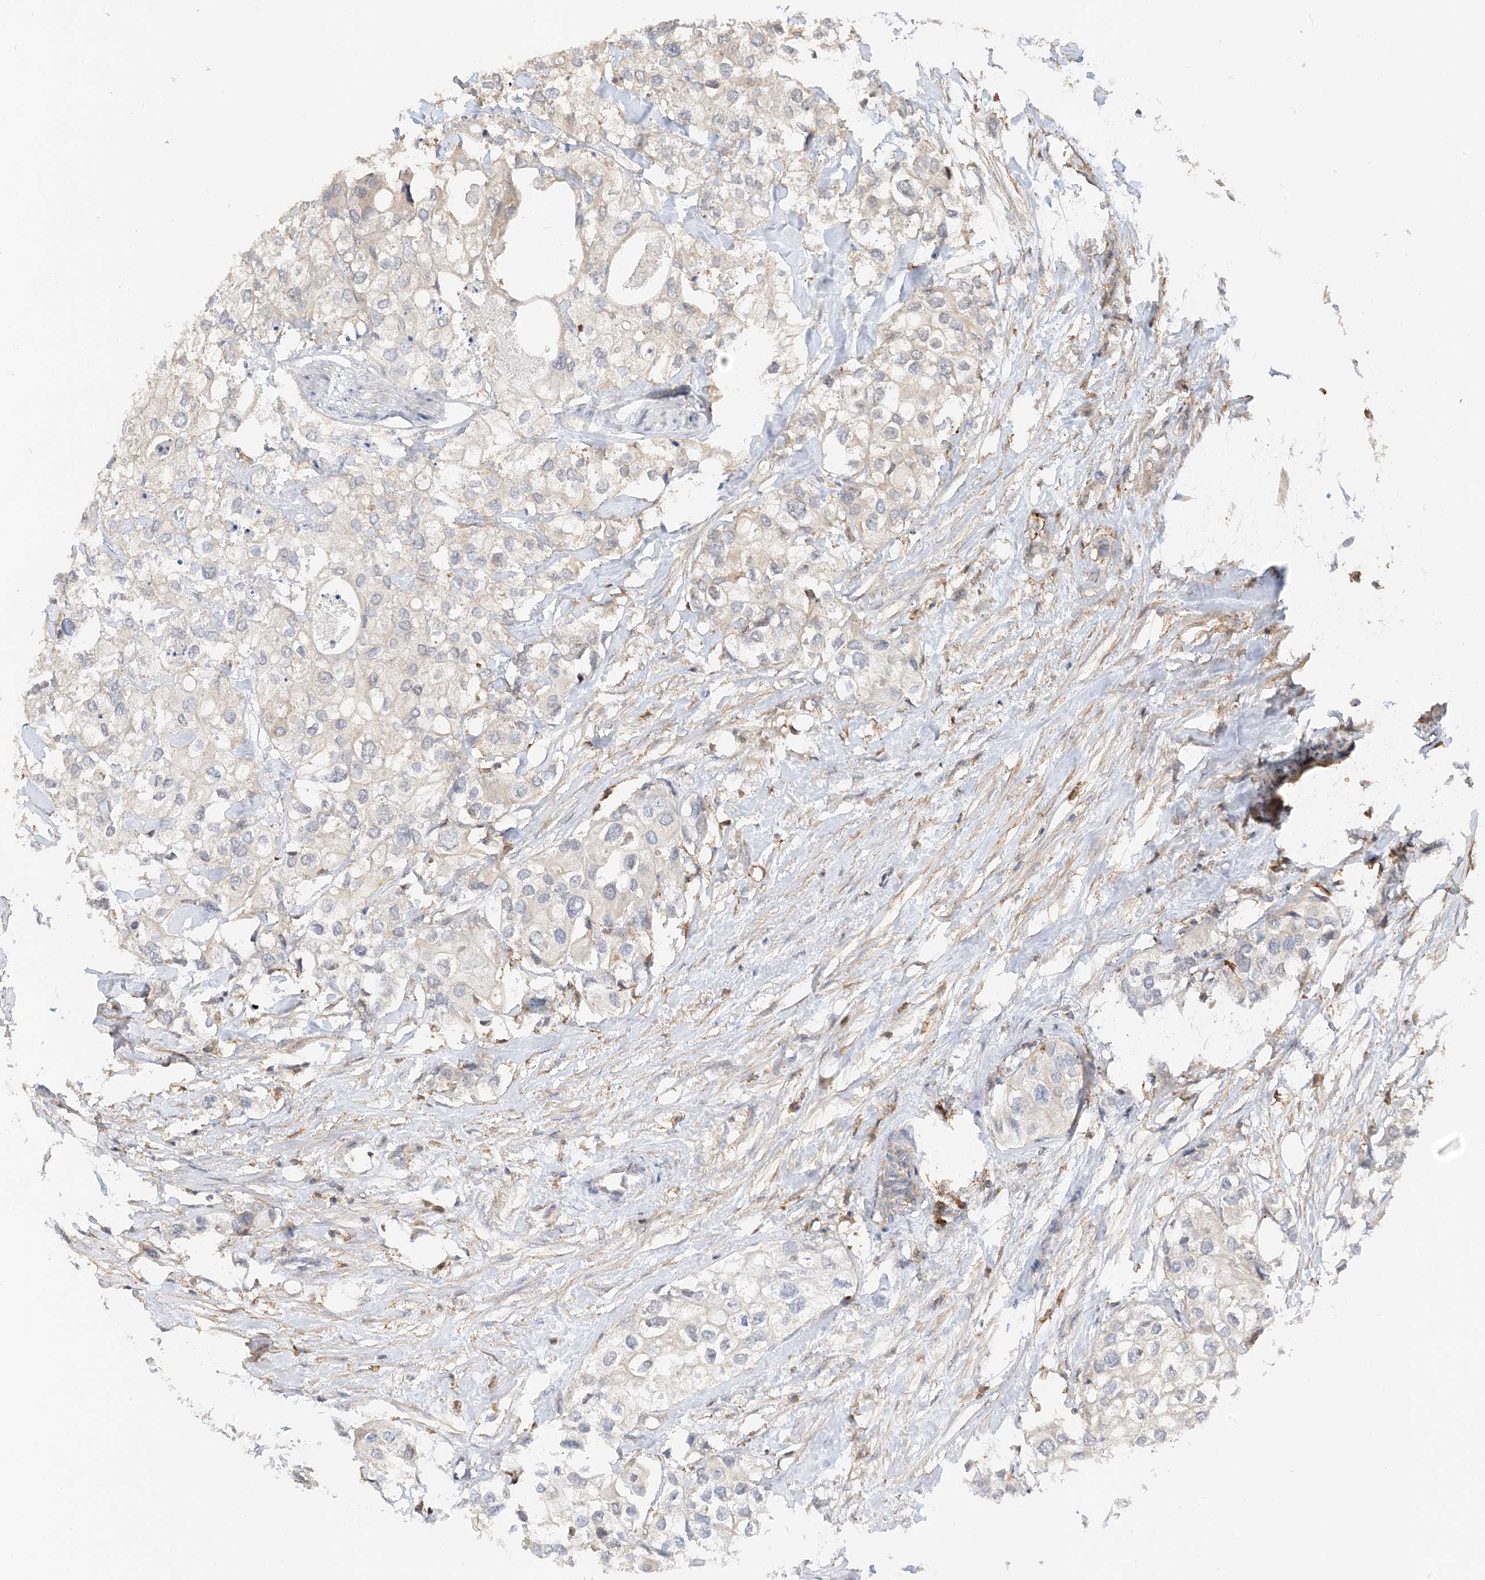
{"staining": {"intensity": "moderate", "quantity": "<25%", "location": "nuclear"}, "tissue": "urothelial cancer", "cell_type": "Tumor cells", "image_type": "cancer", "snomed": [{"axis": "morphology", "description": "Urothelial carcinoma, High grade"}, {"axis": "topography", "description": "Urinary bladder"}], "caption": "This histopathology image exhibits immunohistochemistry staining of human urothelial carcinoma (high-grade), with low moderate nuclear staining in about <25% of tumor cells.", "gene": "TATDN3", "patient": {"sex": "male", "age": 64}}